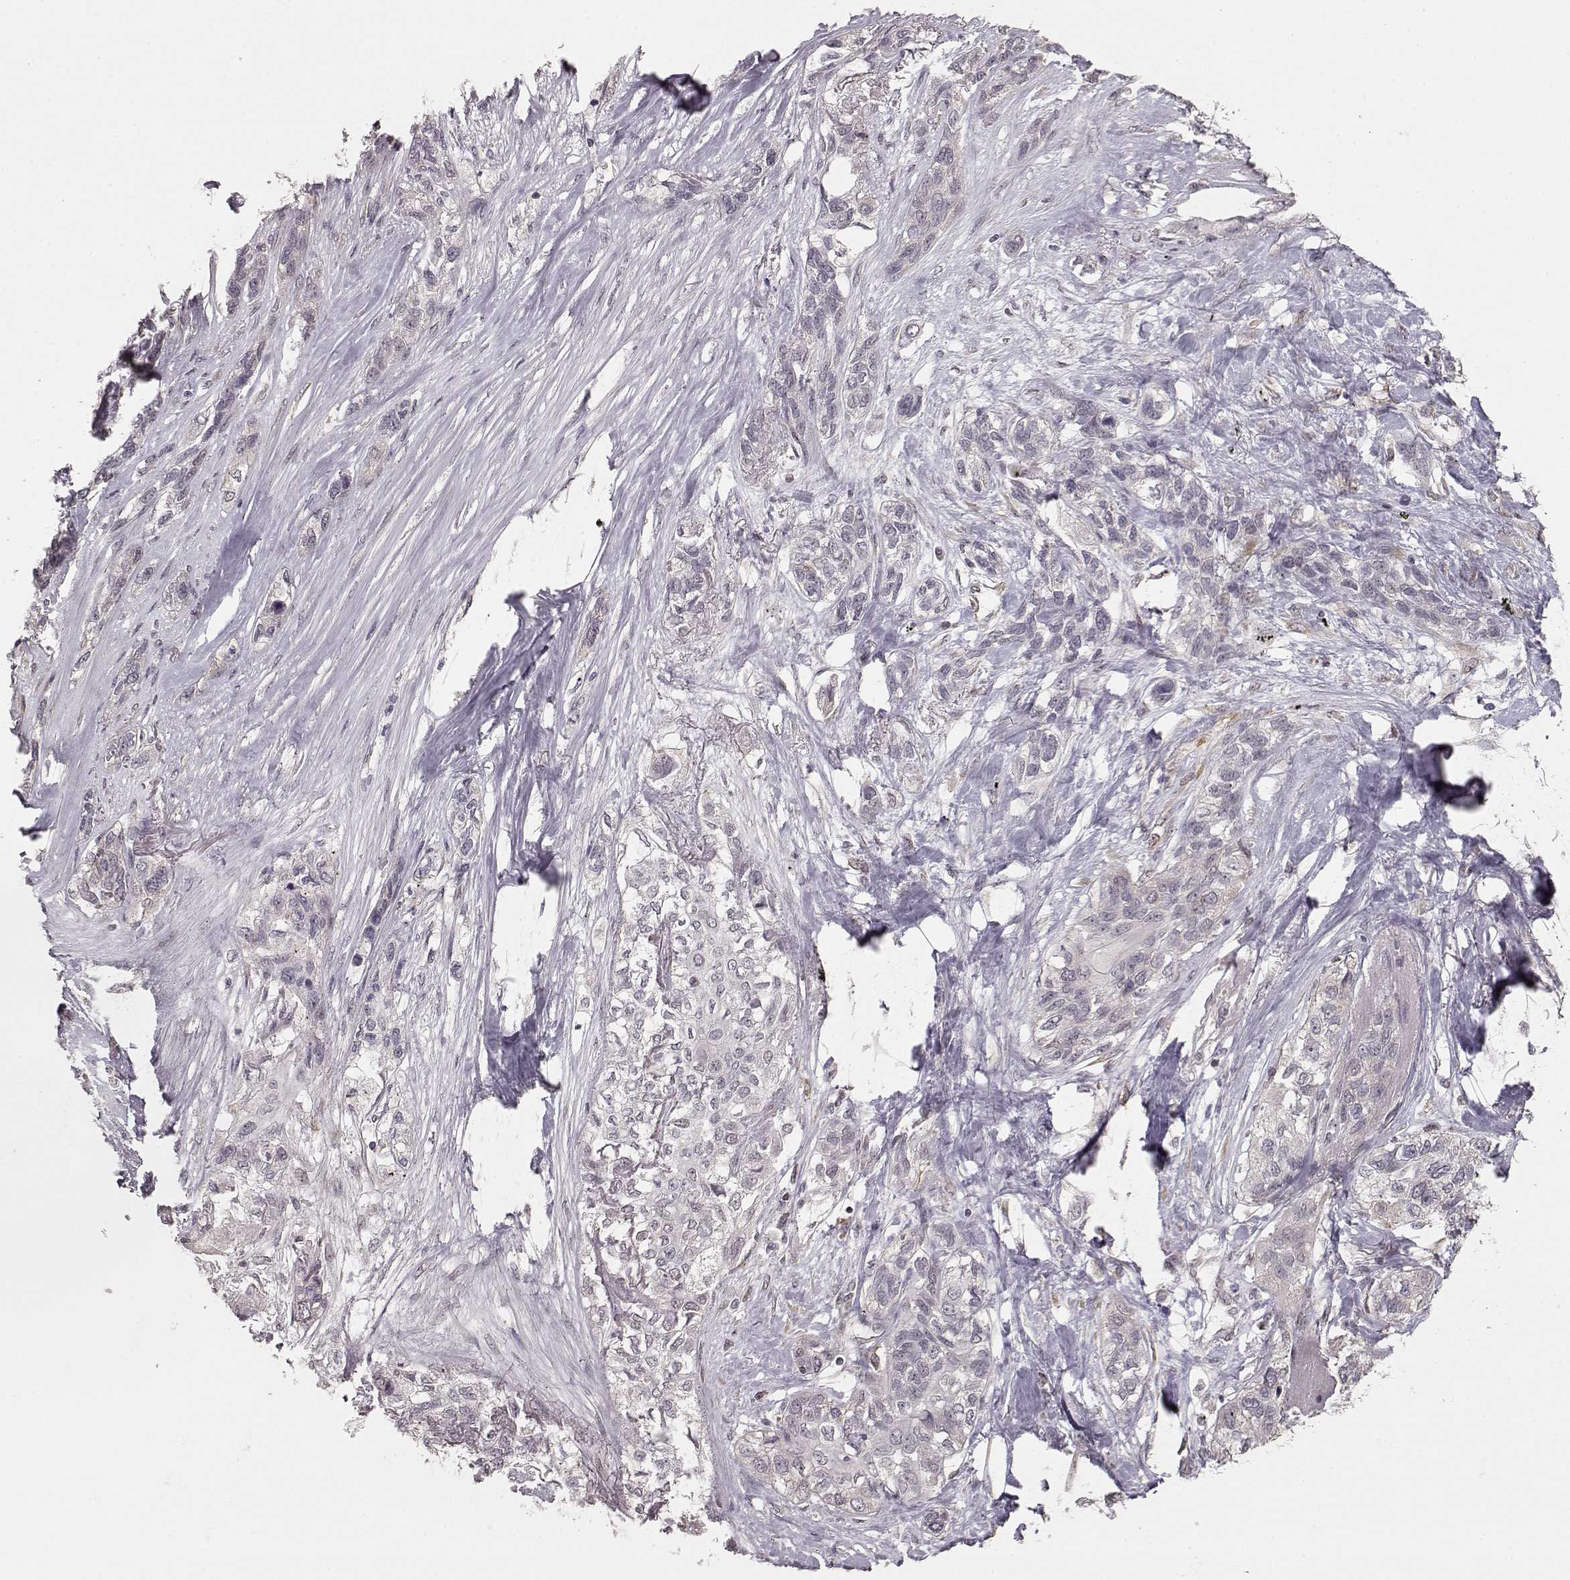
{"staining": {"intensity": "weak", "quantity": "<25%", "location": "cytoplasmic/membranous"}, "tissue": "lung cancer", "cell_type": "Tumor cells", "image_type": "cancer", "snomed": [{"axis": "morphology", "description": "Squamous cell carcinoma, NOS"}, {"axis": "topography", "description": "Lung"}], "caption": "Immunohistochemistry (IHC) of human lung cancer demonstrates no positivity in tumor cells.", "gene": "ELOVL5", "patient": {"sex": "female", "age": 70}}